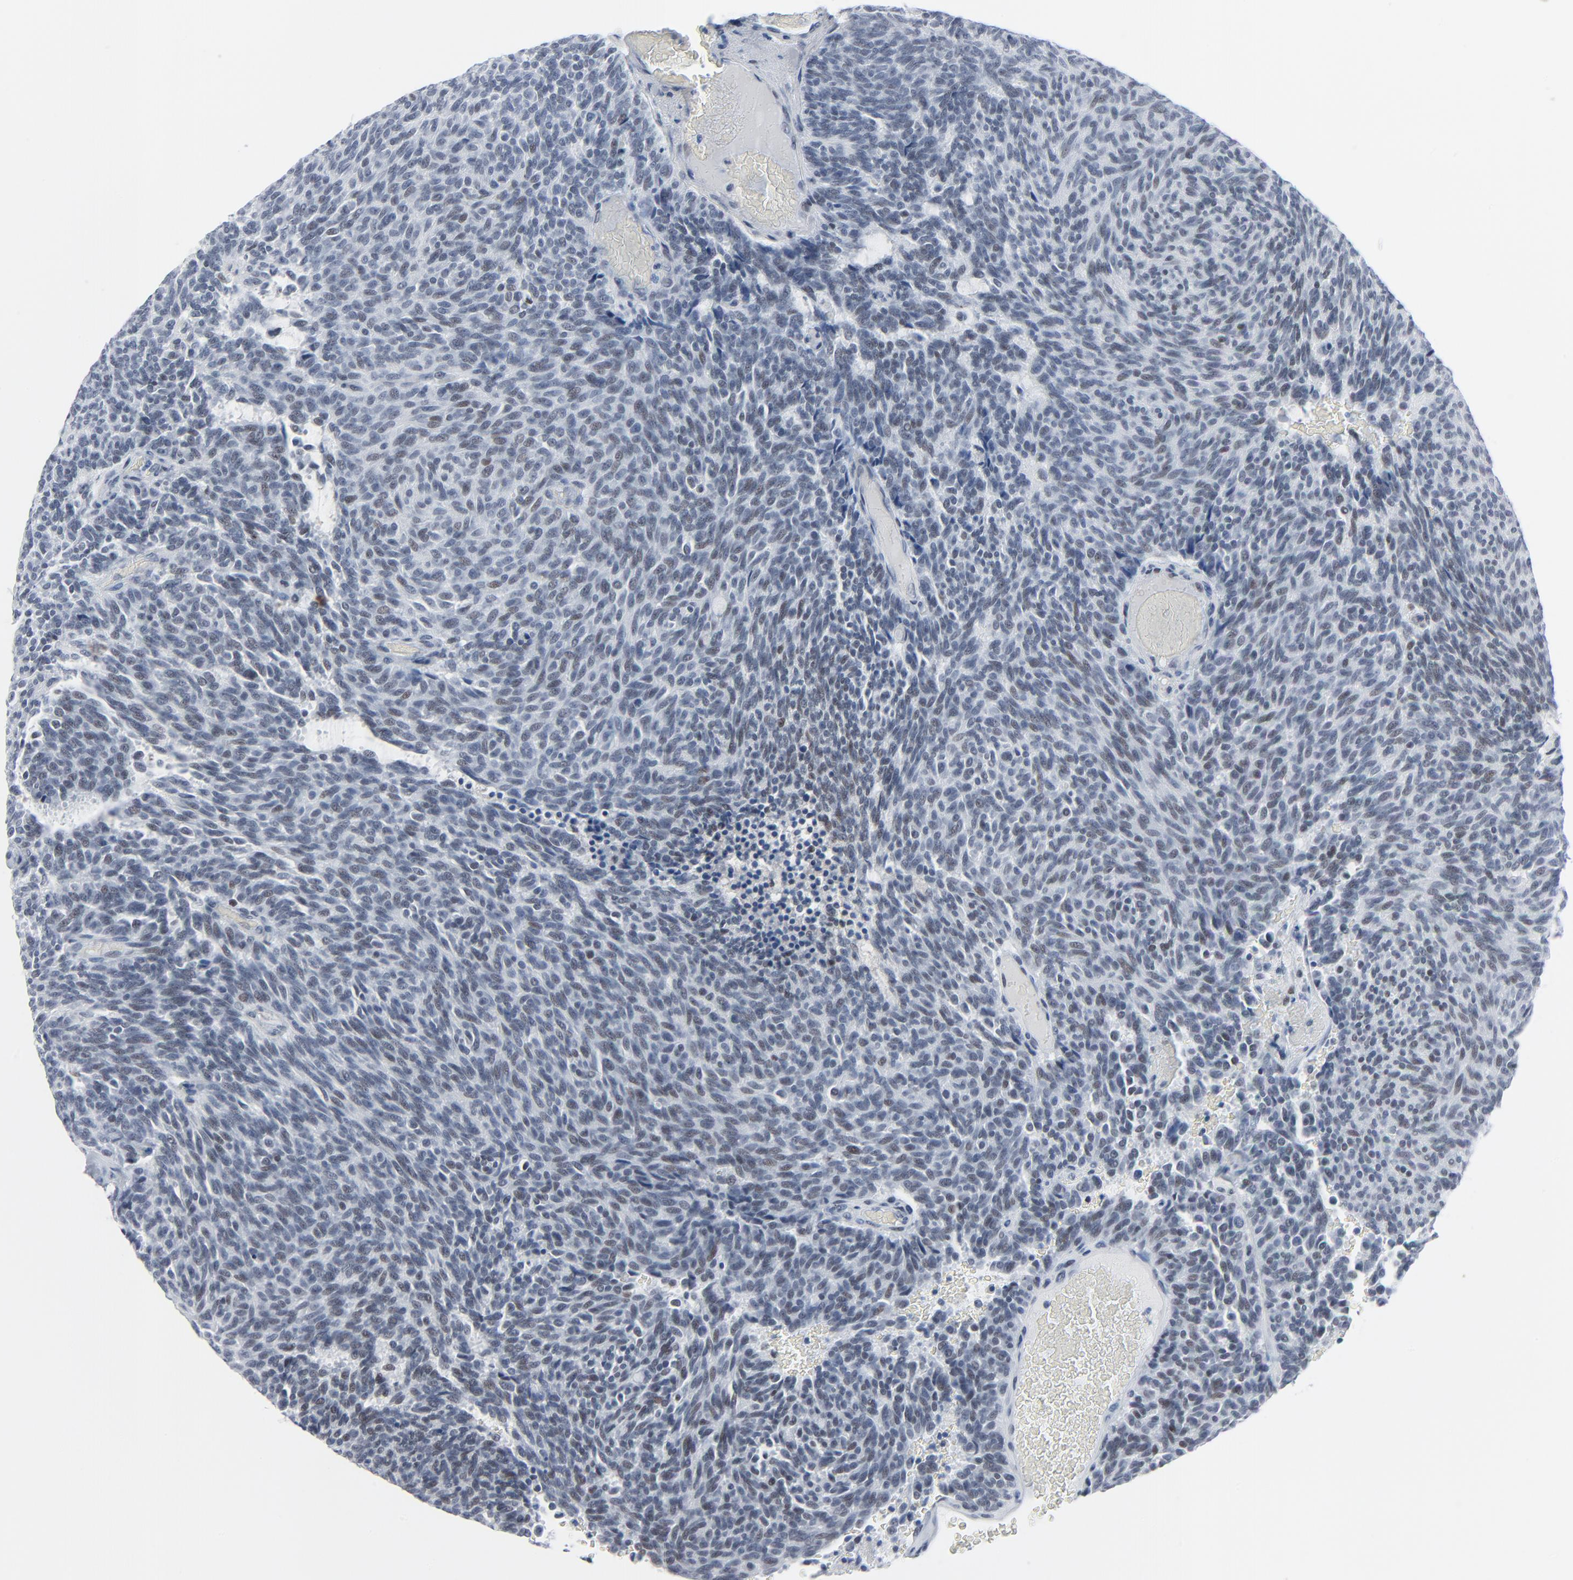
{"staining": {"intensity": "weak", "quantity": ">75%", "location": "nuclear"}, "tissue": "carcinoid", "cell_type": "Tumor cells", "image_type": "cancer", "snomed": [{"axis": "morphology", "description": "Carcinoid, malignant, NOS"}, {"axis": "topography", "description": "Pancreas"}], "caption": "Tumor cells exhibit low levels of weak nuclear staining in approximately >75% of cells in human carcinoid.", "gene": "SIRT1", "patient": {"sex": "female", "age": 54}}